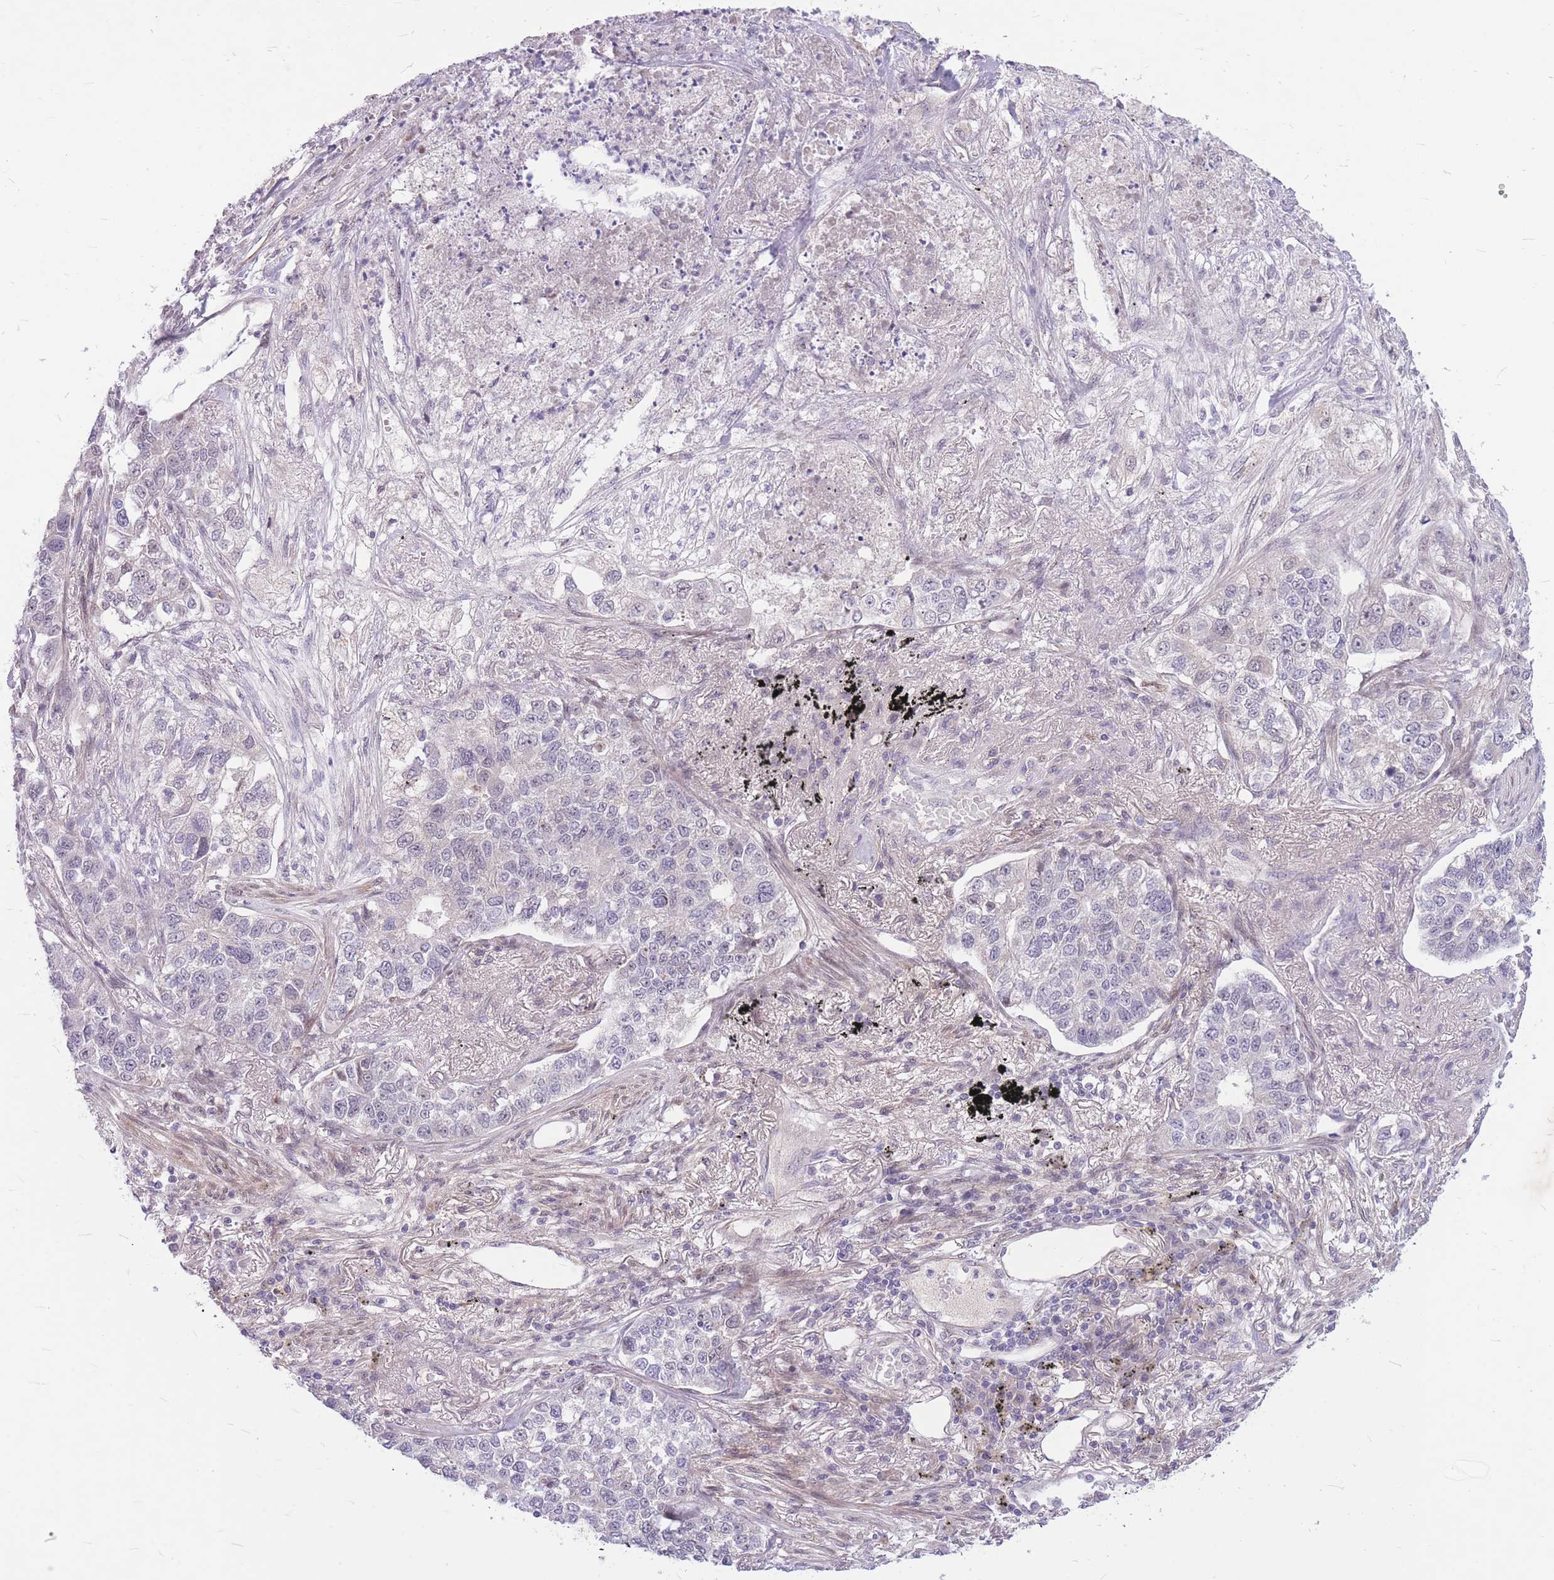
{"staining": {"intensity": "negative", "quantity": "none", "location": "none"}, "tissue": "lung cancer", "cell_type": "Tumor cells", "image_type": "cancer", "snomed": [{"axis": "morphology", "description": "Adenocarcinoma, NOS"}, {"axis": "topography", "description": "Lung"}], "caption": "An immunohistochemistry histopathology image of adenocarcinoma (lung) is shown. There is no staining in tumor cells of adenocarcinoma (lung).", "gene": "ERCC2", "patient": {"sex": "male", "age": 49}}